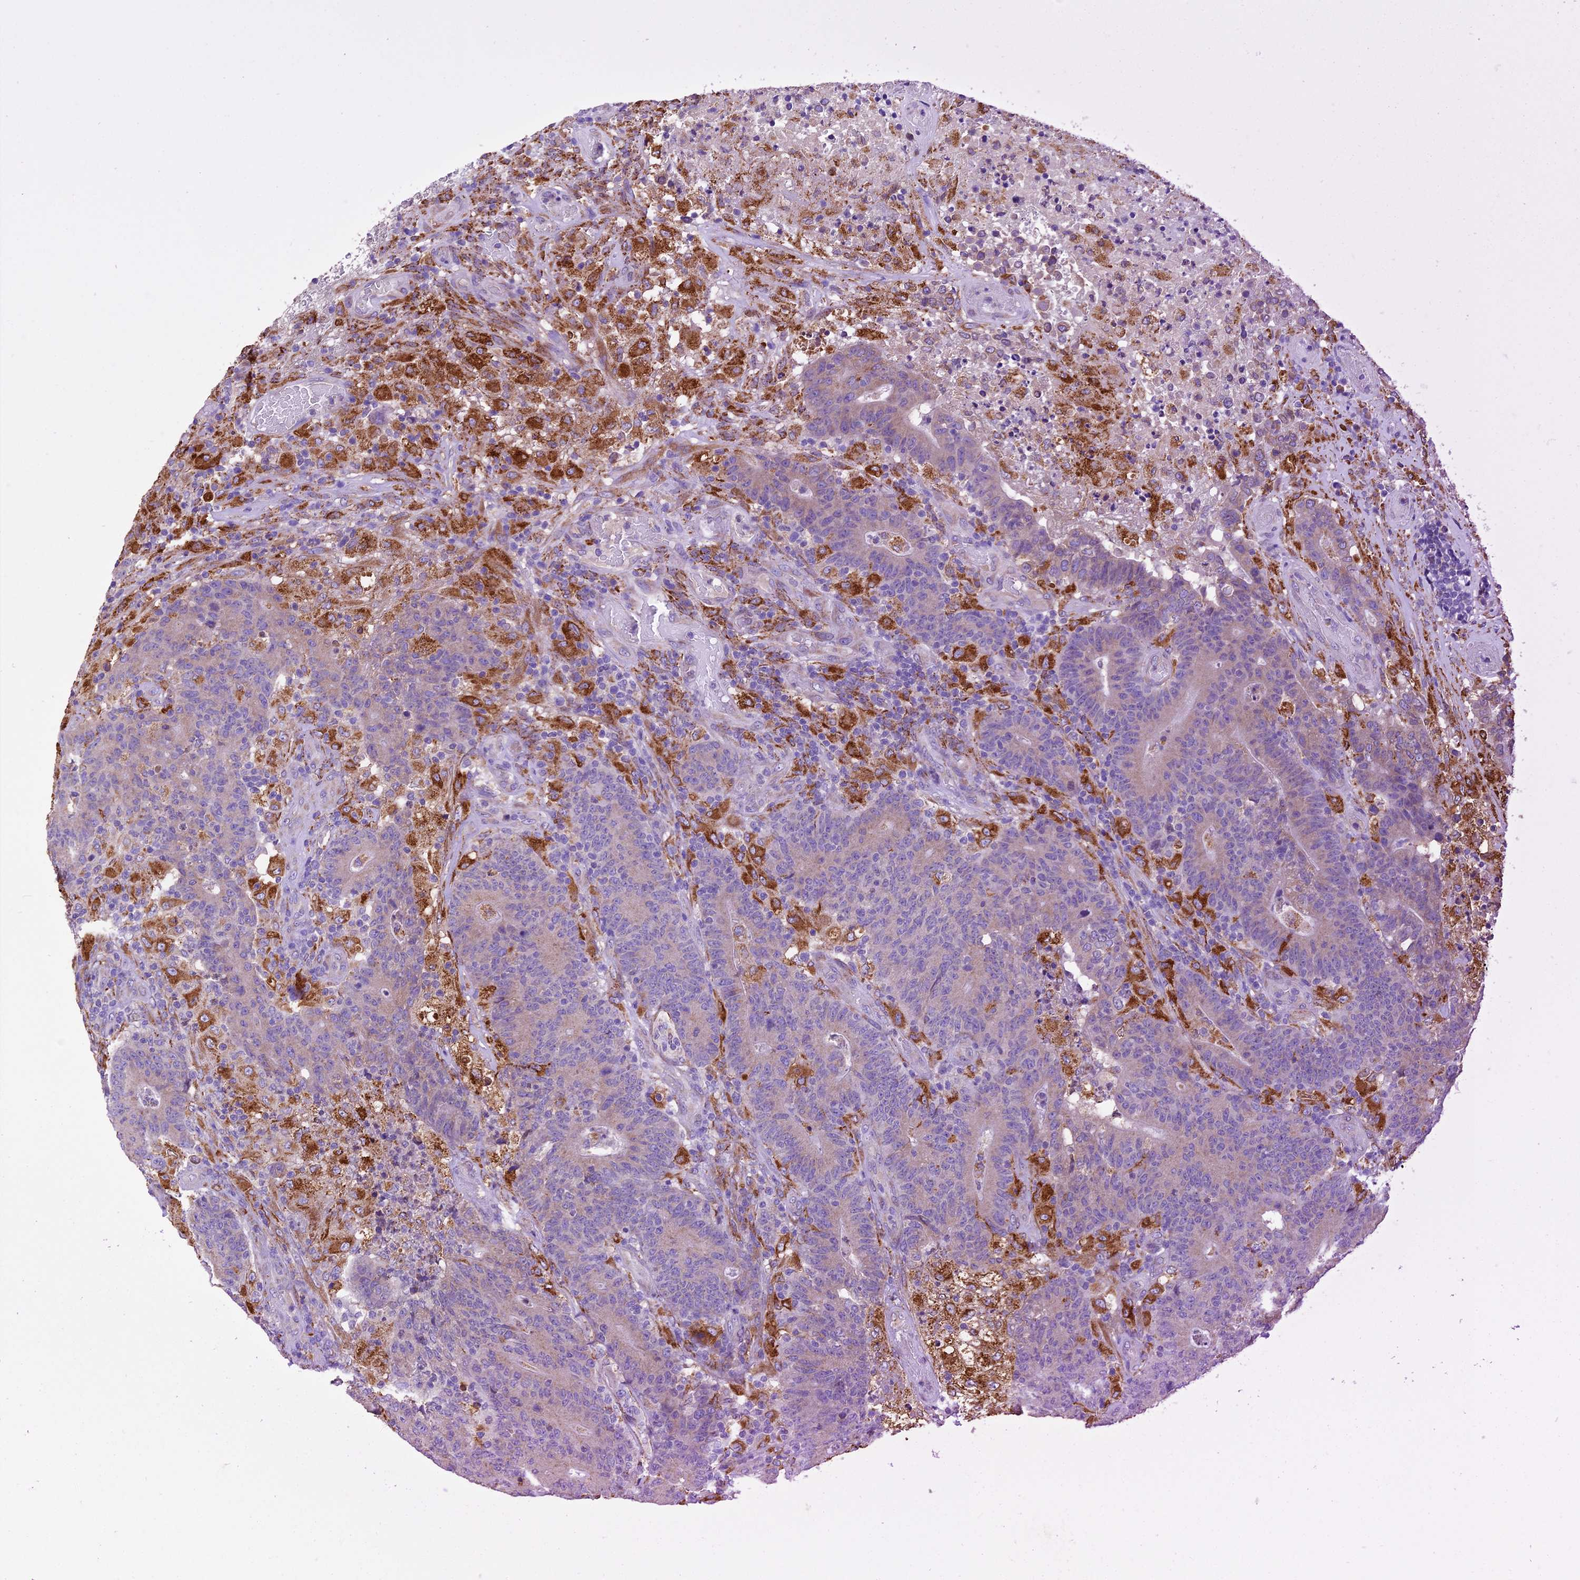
{"staining": {"intensity": "weak", "quantity": "<25%", "location": "cytoplasmic/membranous"}, "tissue": "colorectal cancer", "cell_type": "Tumor cells", "image_type": "cancer", "snomed": [{"axis": "morphology", "description": "Adenocarcinoma, NOS"}, {"axis": "topography", "description": "Colon"}], "caption": "DAB immunohistochemical staining of colorectal cancer (adenocarcinoma) shows no significant expression in tumor cells. (DAB IHC visualized using brightfield microscopy, high magnification).", "gene": "VKORC1", "patient": {"sex": "female", "age": 75}}